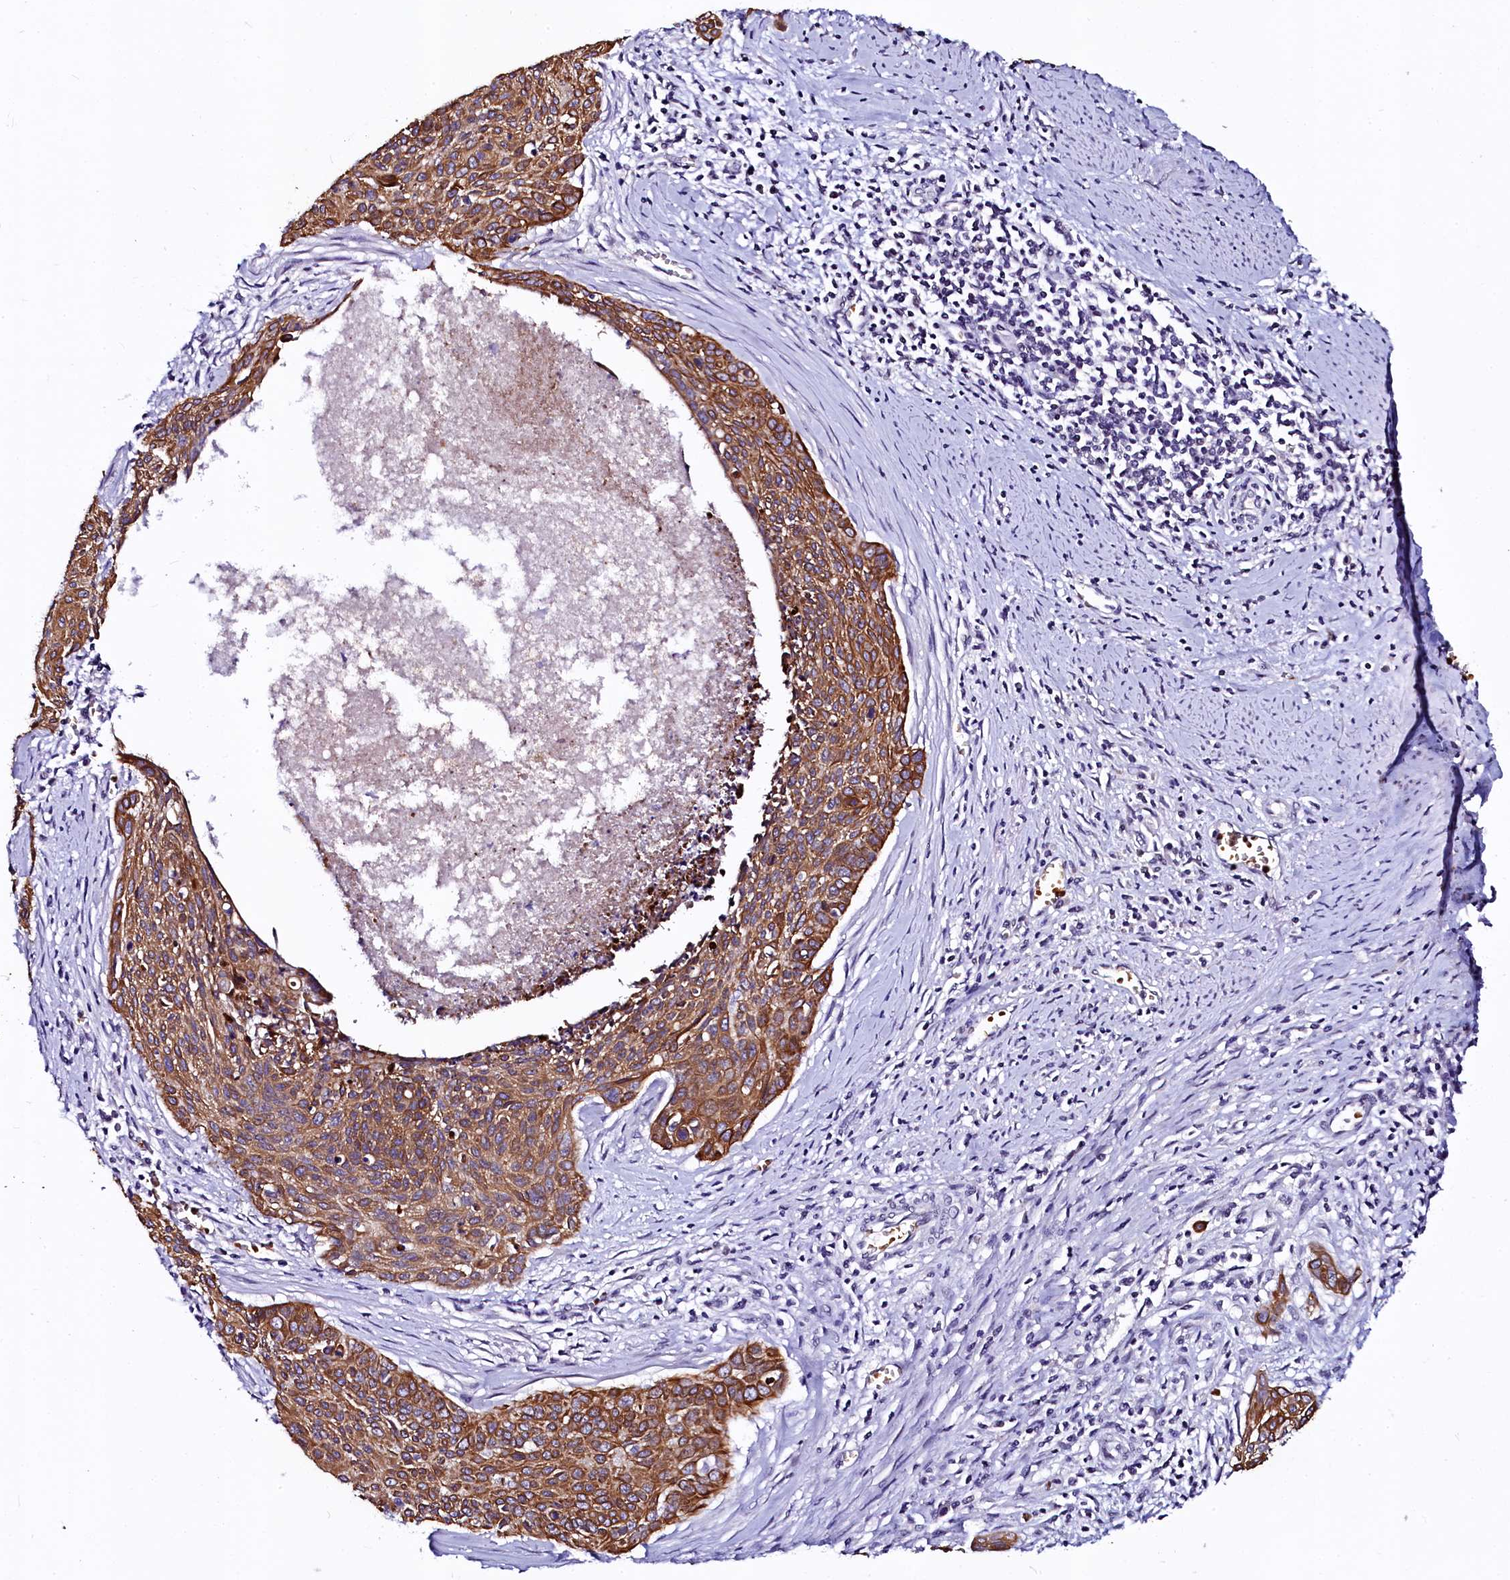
{"staining": {"intensity": "moderate", "quantity": ">75%", "location": "cytoplasmic/membranous"}, "tissue": "cervical cancer", "cell_type": "Tumor cells", "image_type": "cancer", "snomed": [{"axis": "morphology", "description": "Squamous cell carcinoma, NOS"}, {"axis": "topography", "description": "Cervix"}], "caption": "Cervical cancer (squamous cell carcinoma) was stained to show a protein in brown. There is medium levels of moderate cytoplasmic/membranous positivity in approximately >75% of tumor cells.", "gene": "CTDSPL2", "patient": {"sex": "female", "age": 55}}